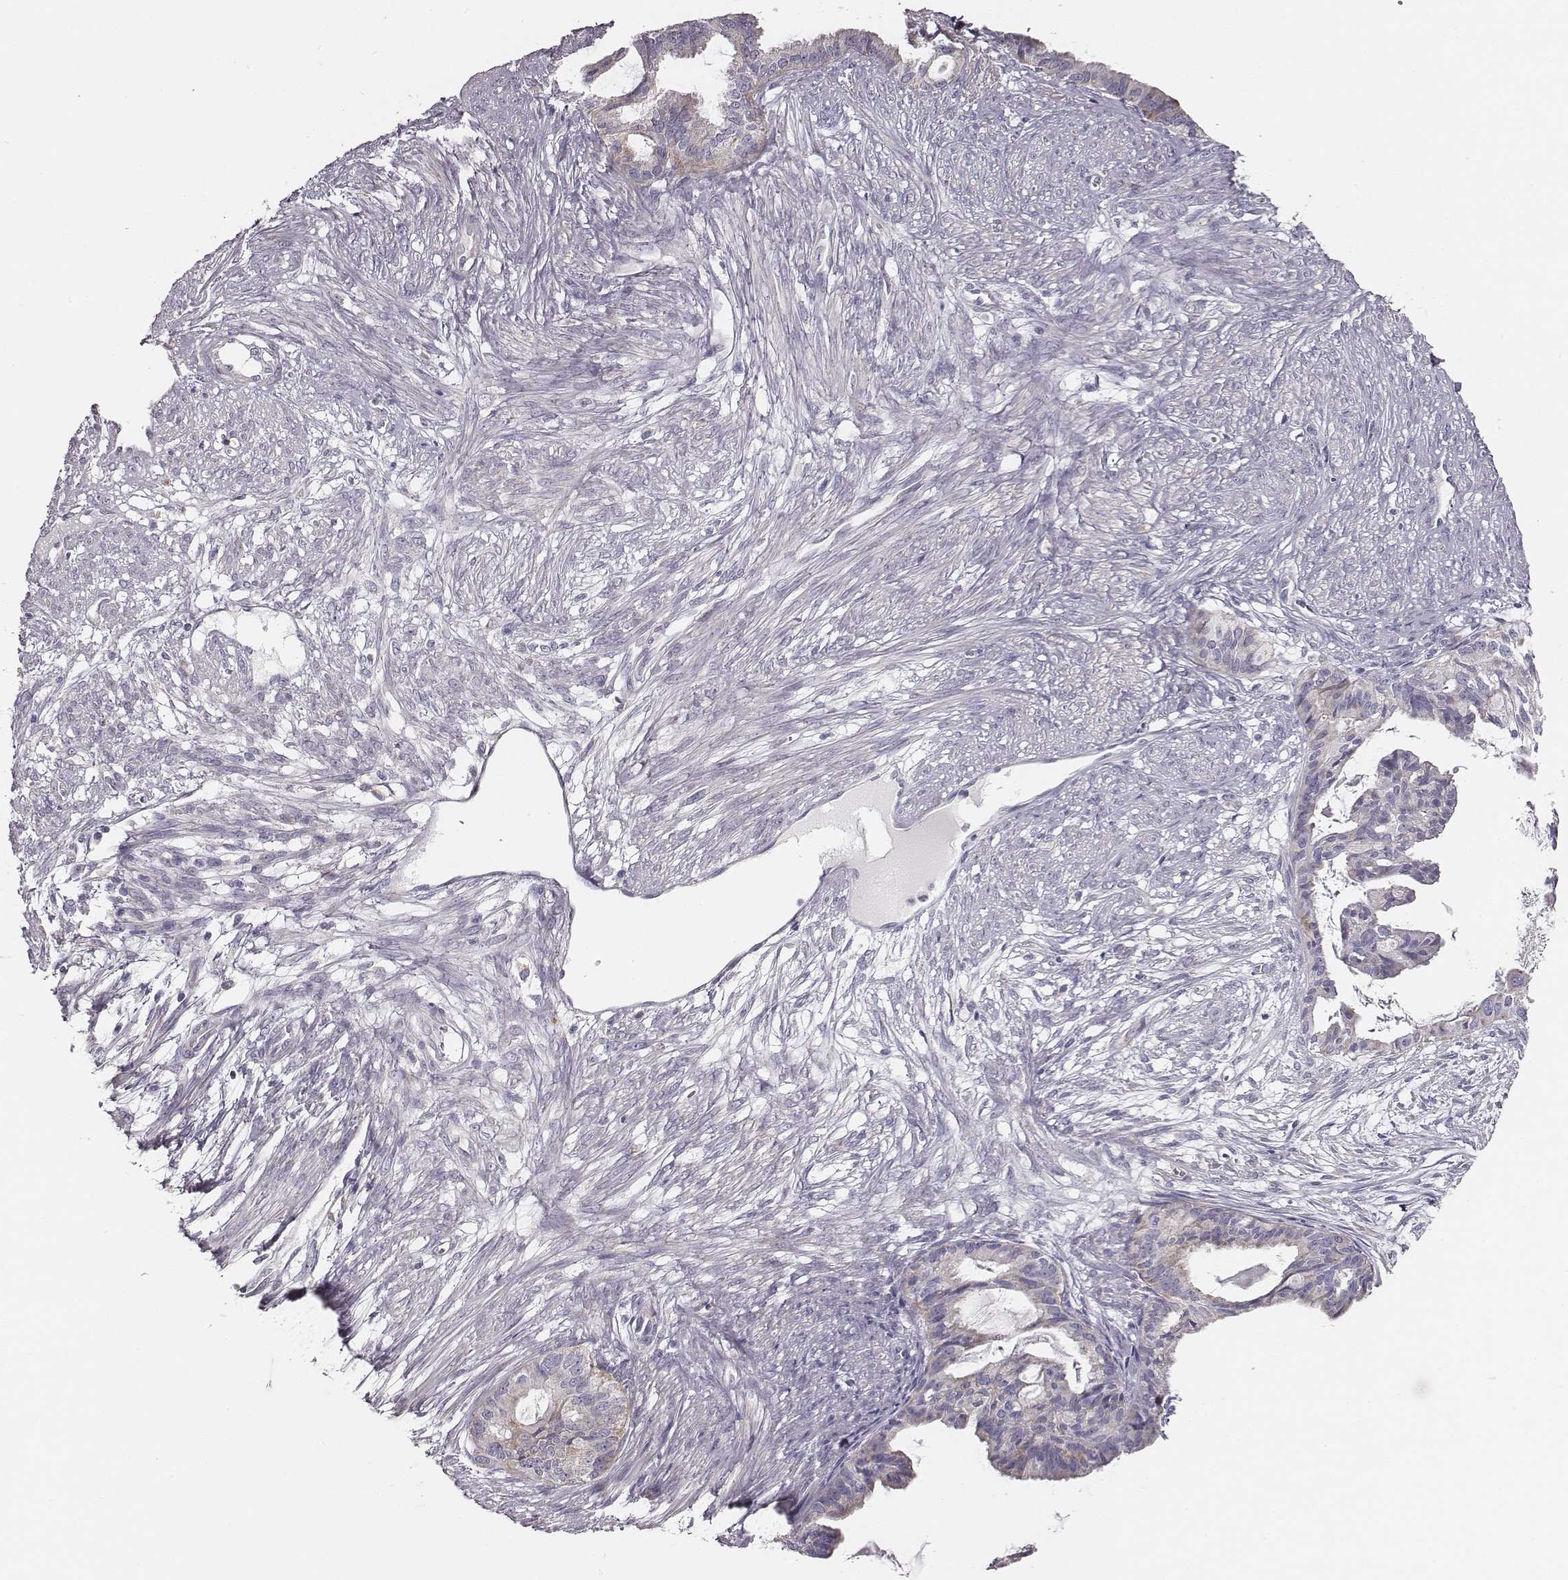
{"staining": {"intensity": "negative", "quantity": "none", "location": "none"}, "tissue": "endometrial cancer", "cell_type": "Tumor cells", "image_type": "cancer", "snomed": [{"axis": "morphology", "description": "Adenocarcinoma, NOS"}, {"axis": "topography", "description": "Endometrium"}], "caption": "Immunohistochemistry histopathology image of neoplastic tissue: human endometrial cancer stained with DAB reveals no significant protein expression in tumor cells.", "gene": "UBL4B", "patient": {"sex": "female", "age": 86}}